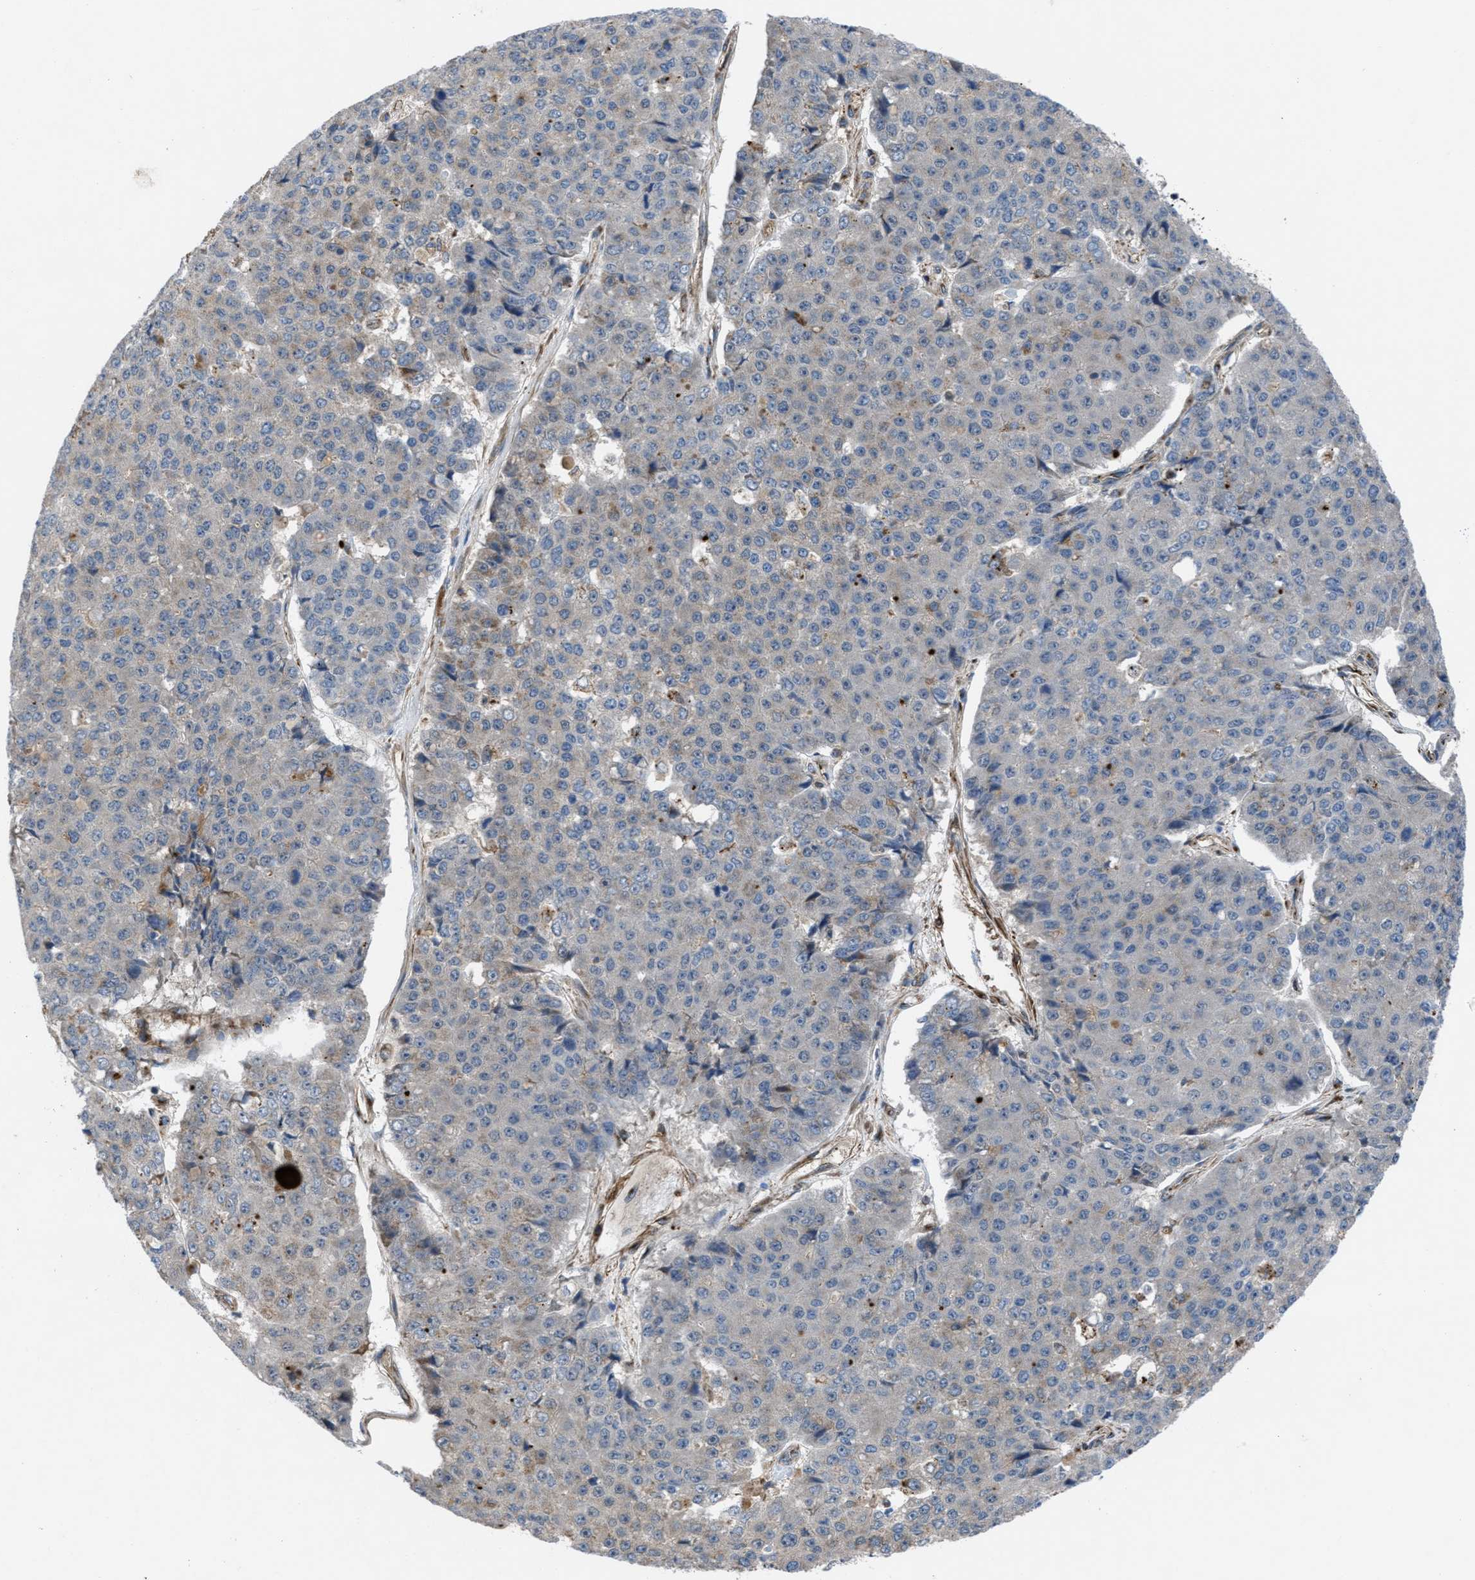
{"staining": {"intensity": "negative", "quantity": "none", "location": "none"}, "tissue": "pancreatic cancer", "cell_type": "Tumor cells", "image_type": "cancer", "snomed": [{"axis": "morphology", "description": "Adenocarcinoma, NOS"}, {"axis": "topography", "description": "Pancreas"}], "caption": "Human adenocarcinoma (pancreatic) stained for a protein using IHC reveals no expression in tumor cells.", "gene": "SLC6A9", "patient": {"sex": "male", "age": 50}}